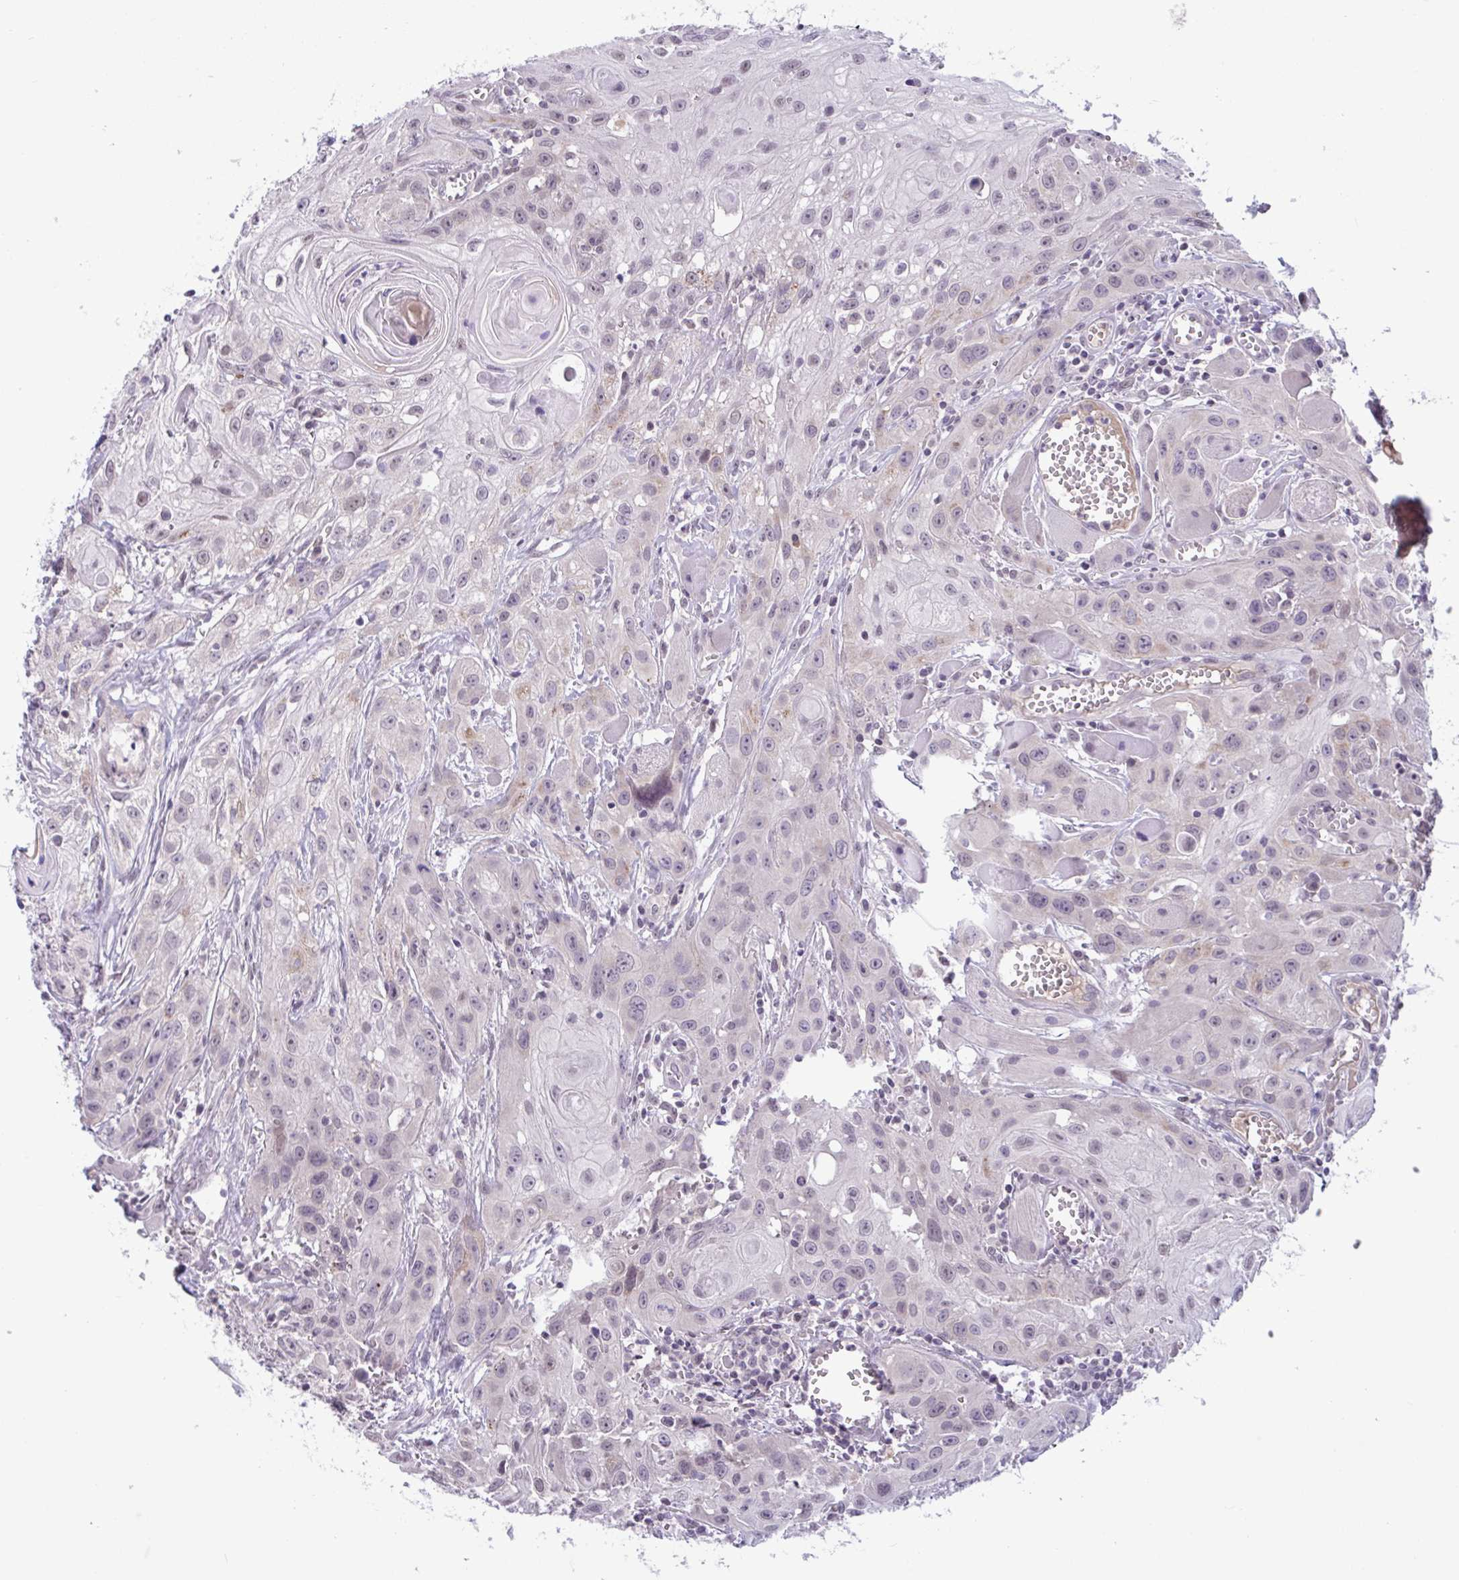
{"staining": {"intensity": "weak", "quantity": "<25%", "location": "cytoplasmic/membranous"}, "tissue": "head and neck cancer", "cell_type": "Tumor cells", "image_type": "cancer", "snomed": [{"axis": "morphology", "description": "Squamous cell carcinoma, NOS"}, {"axis": "topography", "description": "Oral tissue"}, {"axis": "topography", "description": "Head-Neck"}], "caption": "This image is of head and neck cancer (squamous cell carcinoma) stained with IHC to label a protein in brown with the nuclei are counter-stained blue. There is no positivity in tumor cells.", "gene": "TTC7B", "patient": {"sex": "male", "age": 58}}